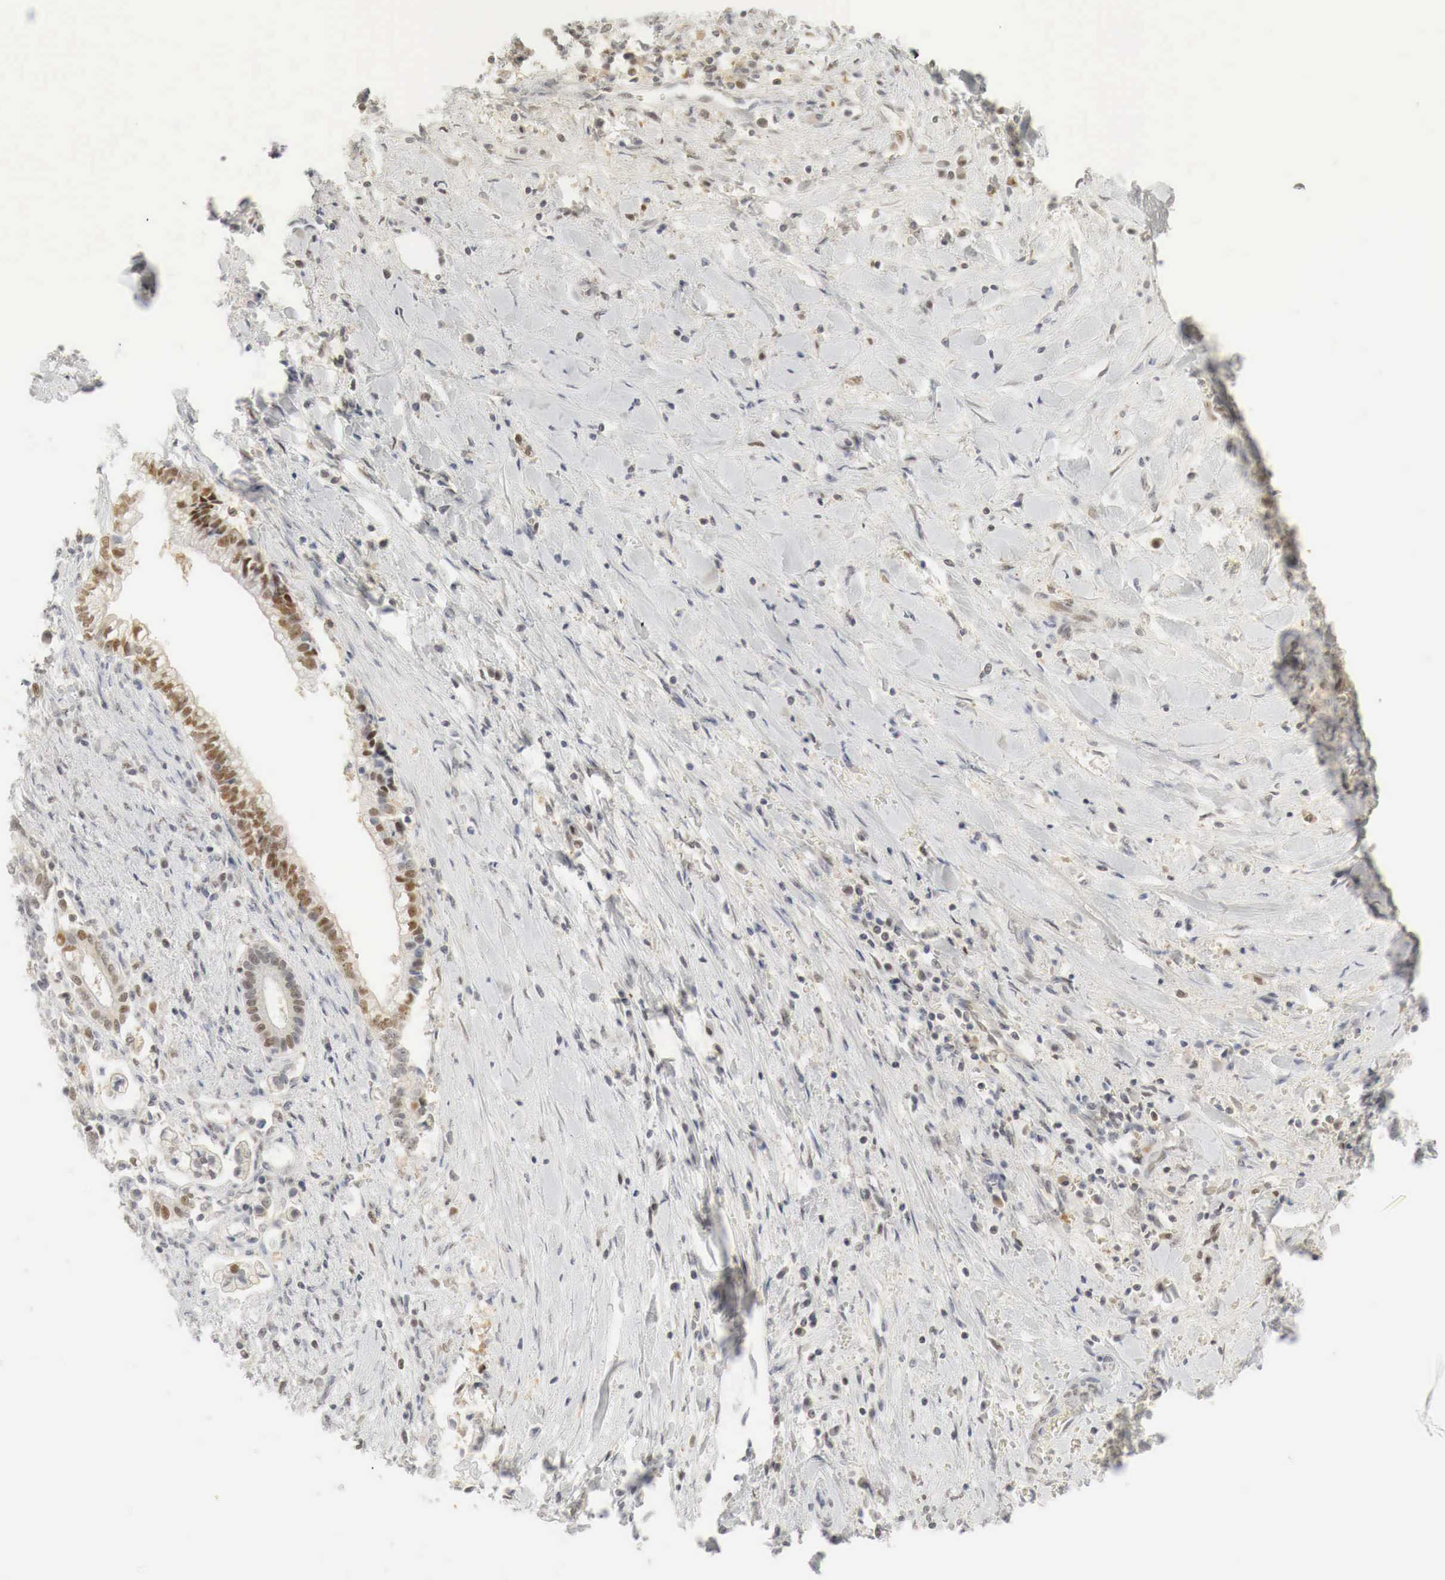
{"staining": {"intensity": "moderate", "quantity": "25%-75%", "location": "nuclear"}, "tissue": "liver cancer", "cell_type": "Tumor cells", "image_type": "cancer", "snomed": [{"axis": "morphology", "description": "Cholangiocarcinoma"}, {"axis": "topography", "description": "Liver"}], "caption": "Protein expression analysis of liver cancer (cholangiocarcinoma) shows moderate nuclear positivity in about 25%-75% of tumor cells.", "gene": "MYC", "patient": {"sex": "male", "age": 57}}